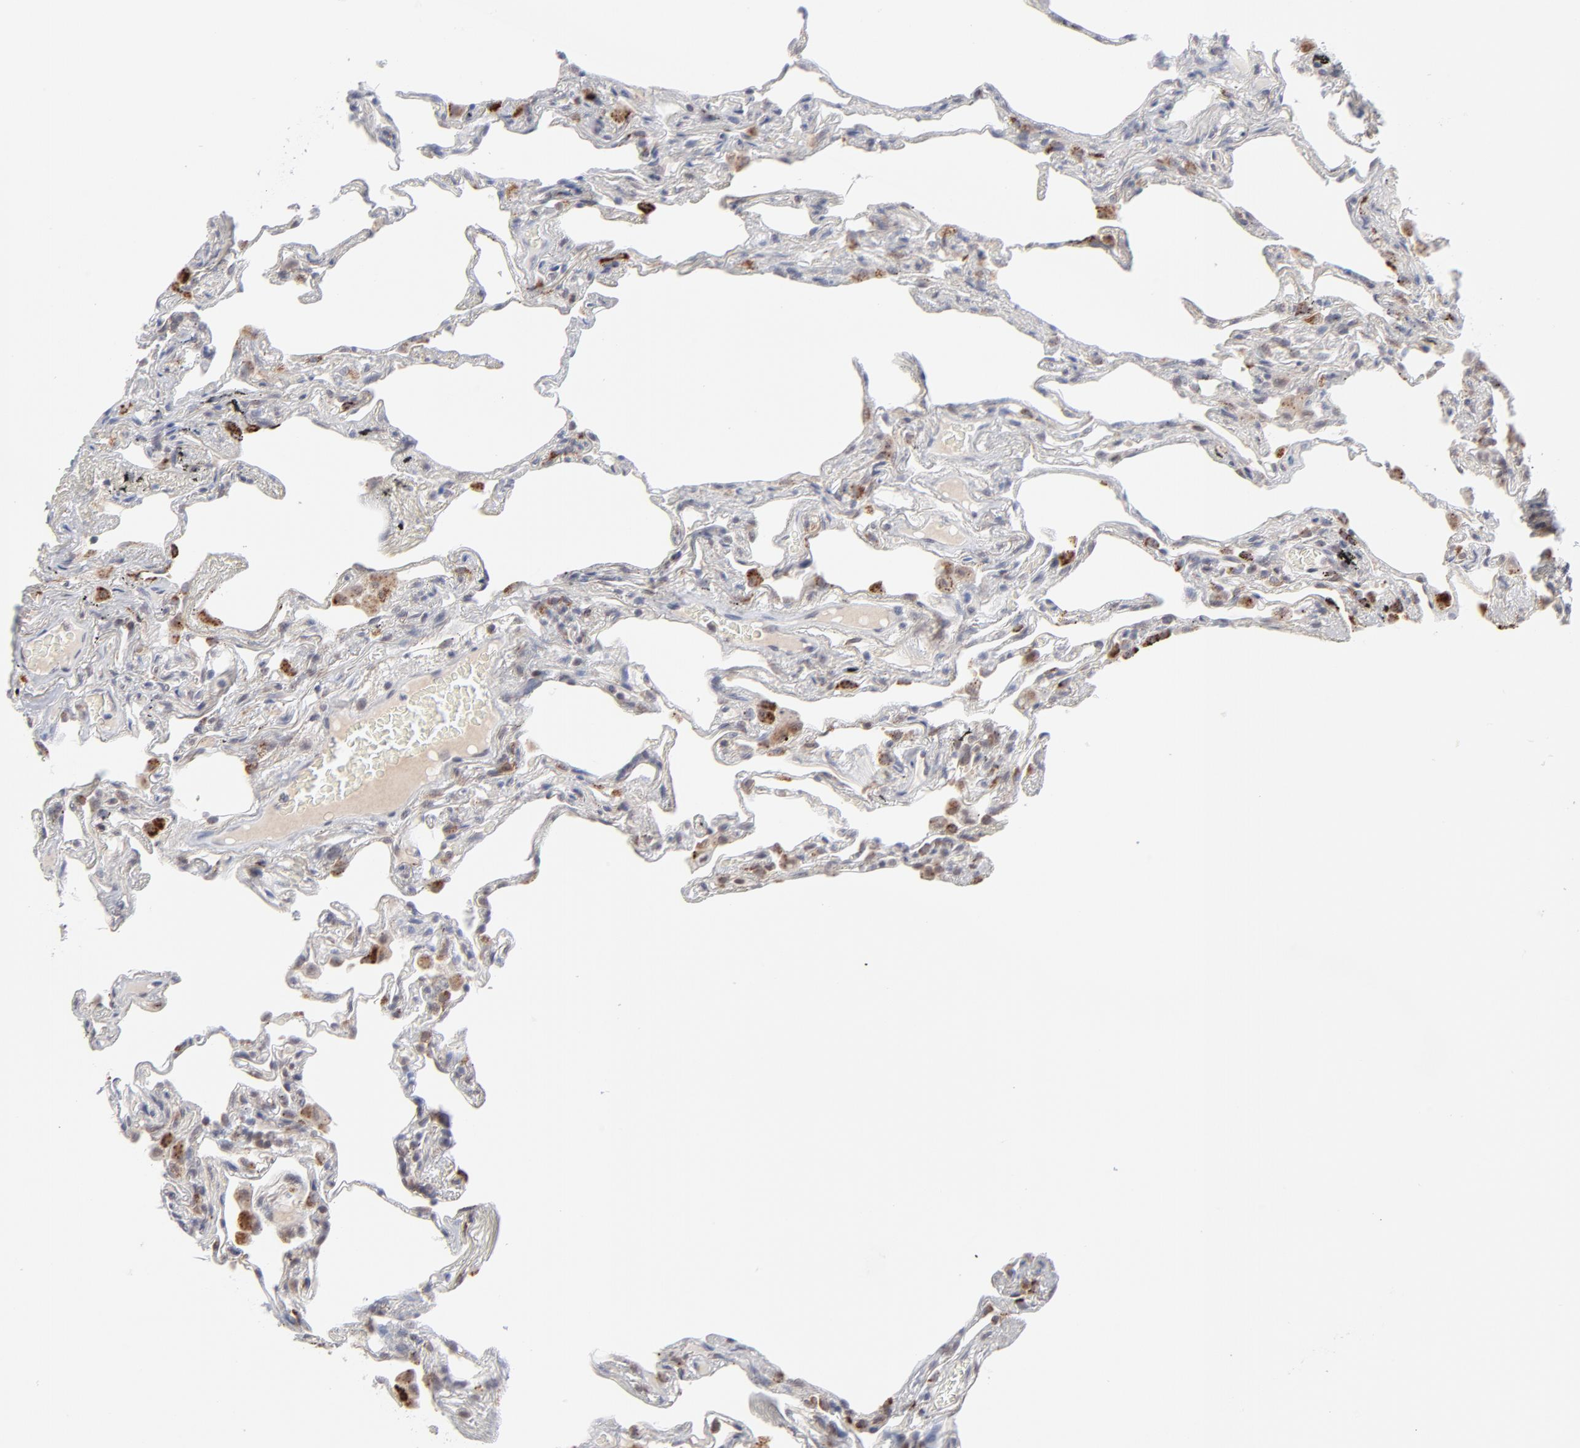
{"staining": {"intensity": "moderate", "quantity": "25%-75%", "location": "cytoplasmic/membranous,nuclear"}, "tissue": "lung", "cell_type": "Alveolar cells", "image_type": "normal", "snomed": [{"axis": "morphology", "description": "Normal tissue, NOS"}, {"axis": "morphology", "description": "Inflammation, NOS"}, {"axis": "topography", "description": "Lung"}], "caption": "IHC staining of benign lung, which displays medium levels of moderate cytoplasmic/membranous,nuclear positivity in about 25%-75% of alveolar cells indicating moderate cytoplasmic/membranous,nuclear protein positivity. The staining was performed using DAB (3,3'-diaminobenzidine) (brown) for protein detection and nuclei were counterstained in hematoxylin (blue).", "gene": "NBN", "patient": {"sex": "male", "age": 69}}